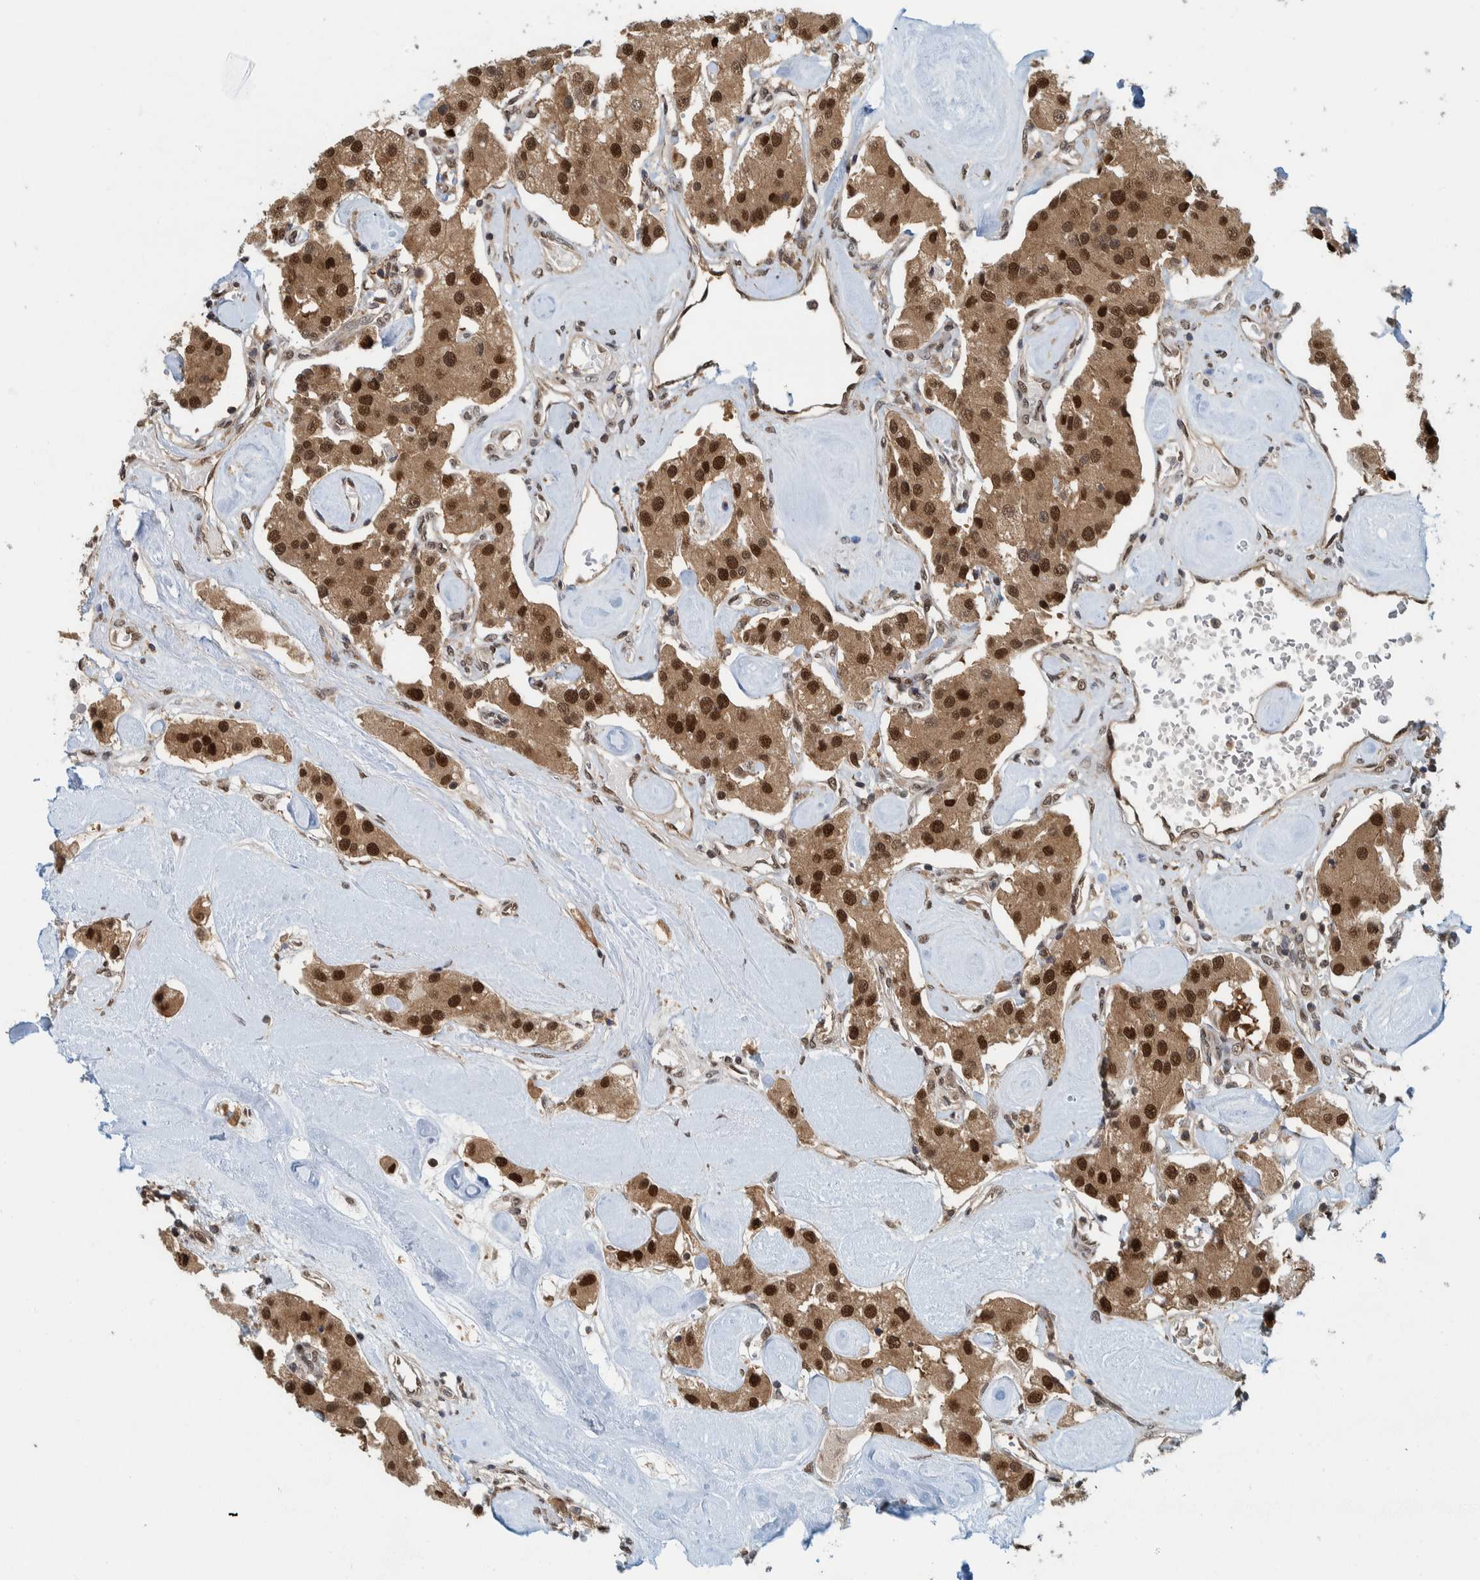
{"staining": {"intensity": "strong", "quantity": ">75%", "location": "cytoplasmic/membranous,nuclear"}, "tissue": "carcinoid", "cell_type": "Tumor cells", "image_type": "cancer", "snomed": [{"axis": "morphology", "description": "Carcinoid, malignant, NOS"}, {"axis": "topography", "description": "Pancreas"}], "caption": "The image shows staining of carcinoid (malignant), revealing strong cytoplasmic/membranous and nuclear protein staining (brown color) within tumor cells.", "gene": "COPS3", "patient": {"sex": "male", "age": 41}}